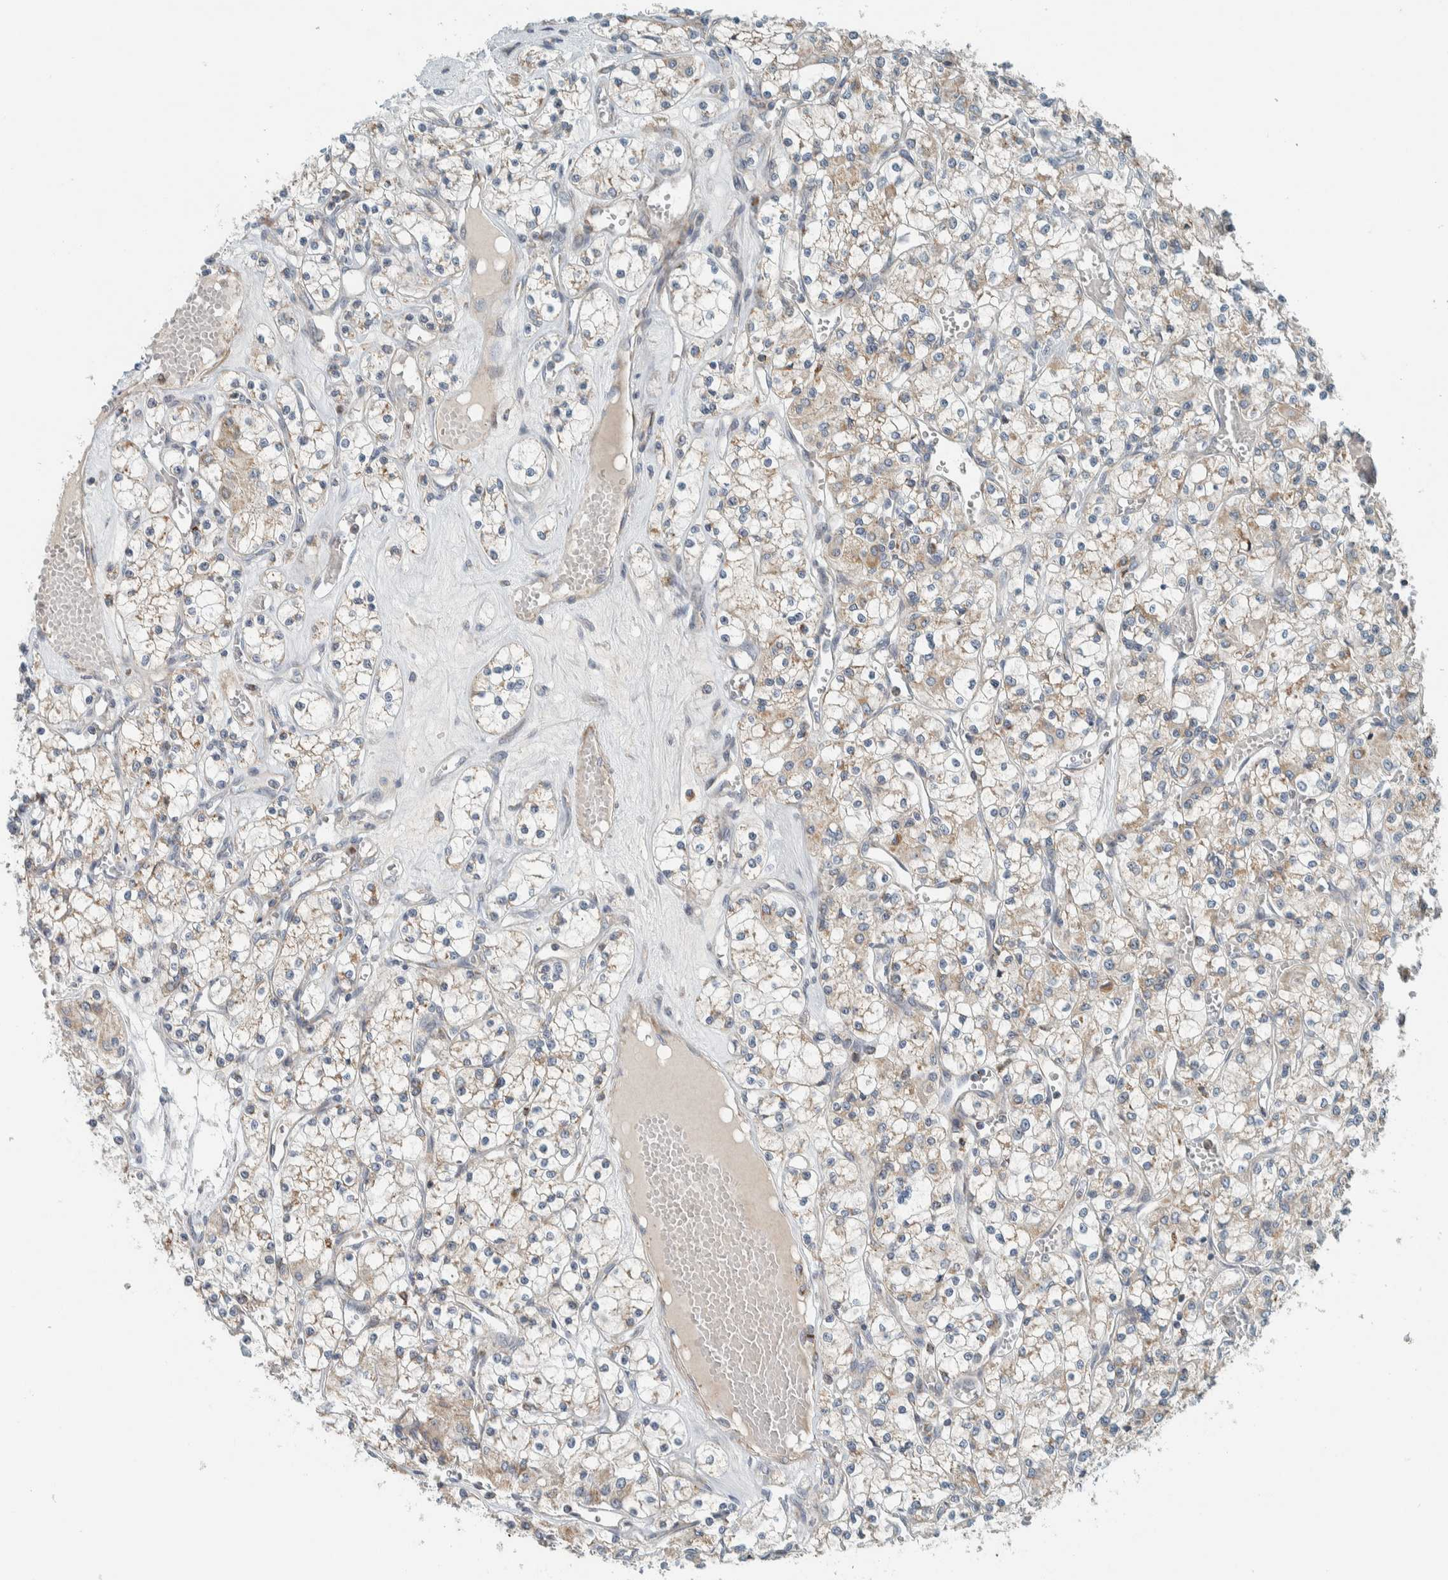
{"staining": {"intensity": "weak", "quantity": ">75%", "location": "cytoplasmic/membranous"}, "tissue": "renal cancer", "cell_type": "Tumor cells", "image_type": "cancer", "snomed": [{"axis": "morphology", "description": "Adenocarcinoma, NOS"}, {"axis": "topography", "description": "Kidney"}], "caption": "Renal cancer was stained to show a protein in brown. There is low levels of weak cytoplasmic/membranous positivity in about >75% of tumor cells. Immunohistochemistry (ihc) stains the protein of interest in brown and the nuclei are stained blue.", "gene": "SLFN12L", "patient": {"sex": "female", "age": 59}}